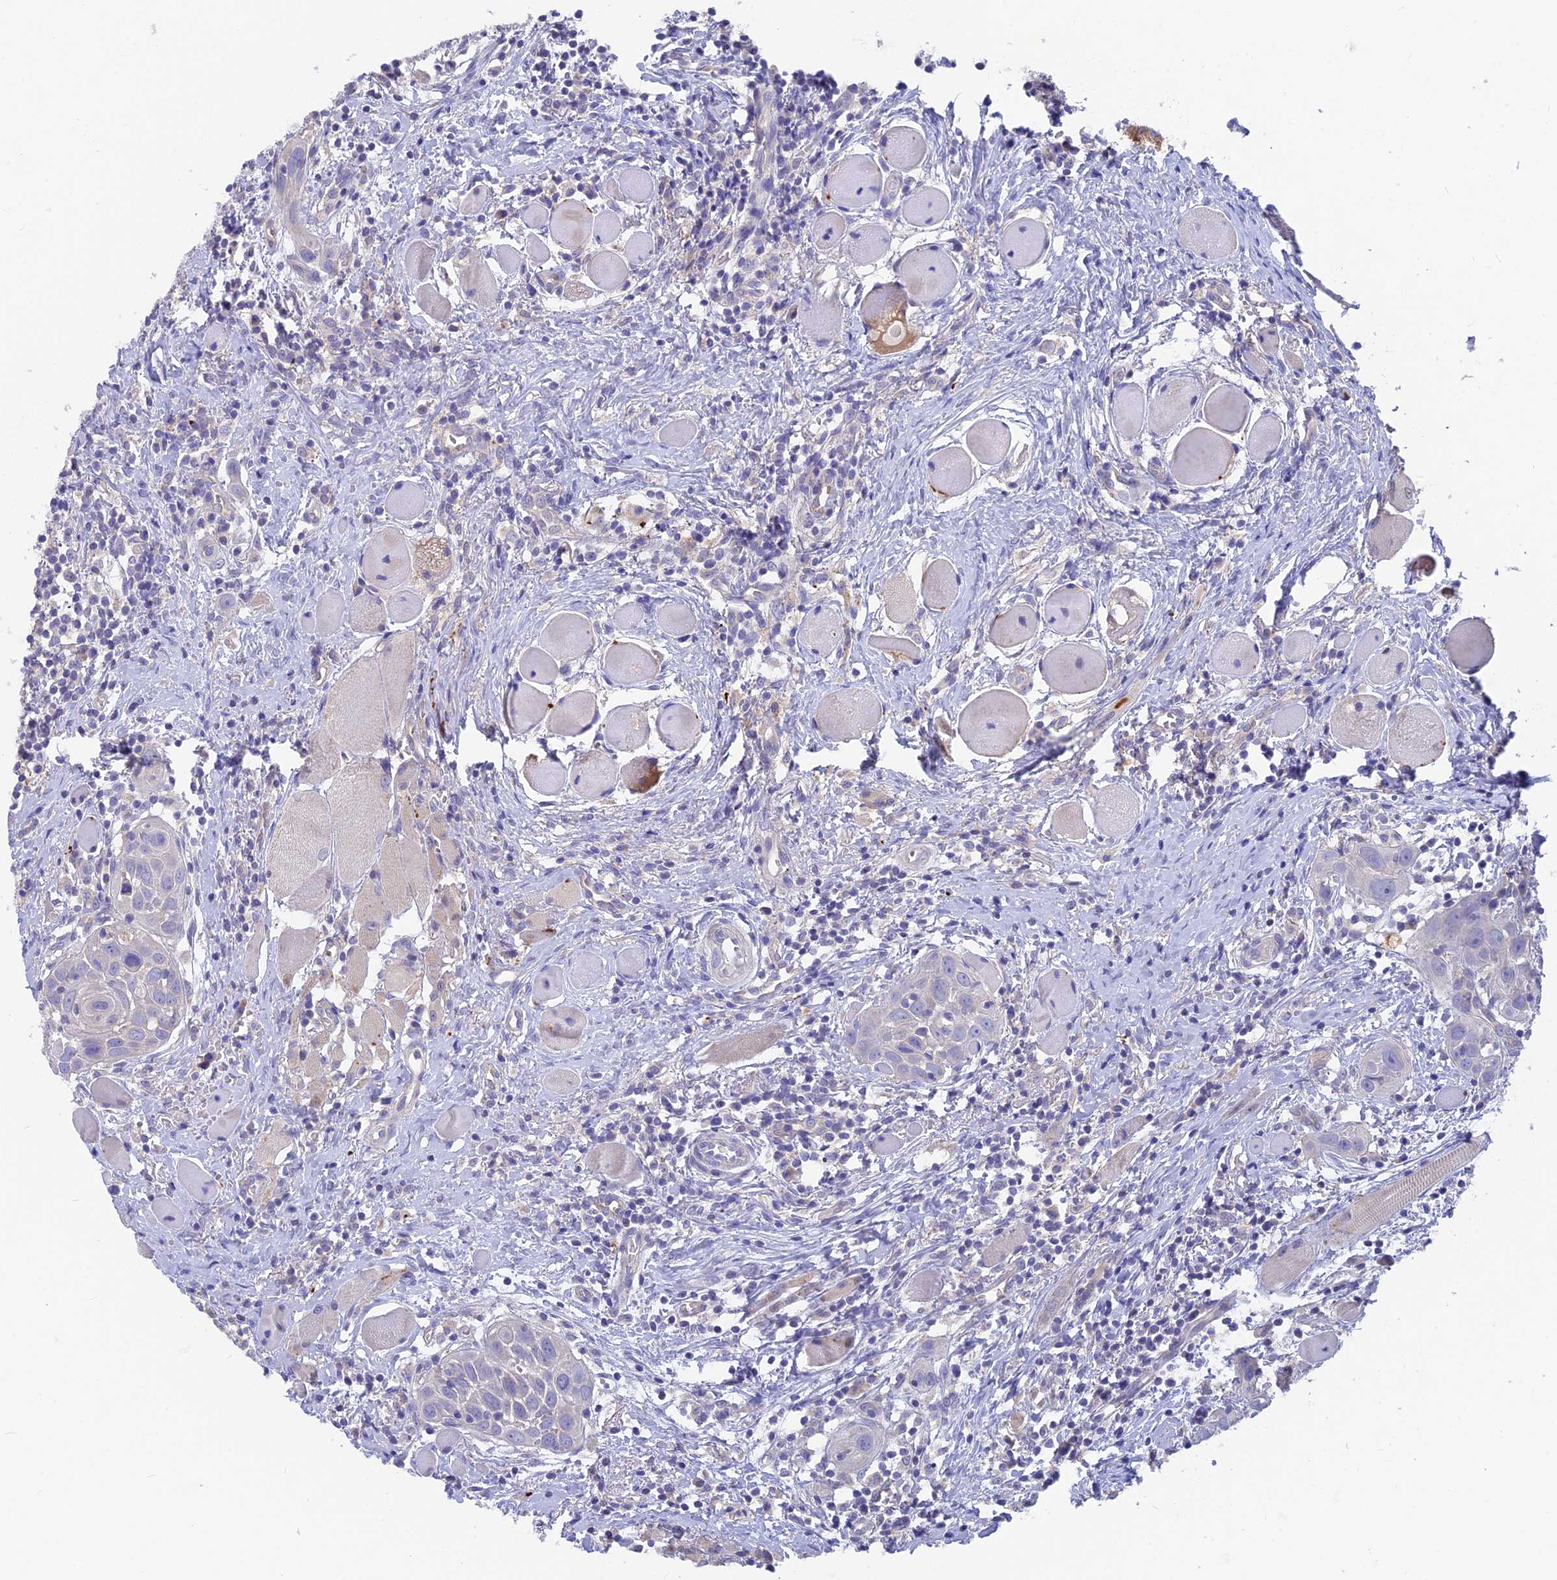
{"staining": {"intensity": "negative", "quantity": "none", "location": "none"}, "tissue": "head and neck cancer", "cell_type": "Tumor cells", "image_type": "cancer", "snomed": [{"axis": "morphology", "description": "Squamous cell carcinoma, NOS"}, {"axis": "topography", "description": "Oral tissue"}, {"axis": "topography", "description": "Head-Neck"}], "caption": "Image shows no protein staining in tumor cells of head and neck cancer tissue.", "gene": "PZP", "patient": {"sex": "female", "age": 50}}